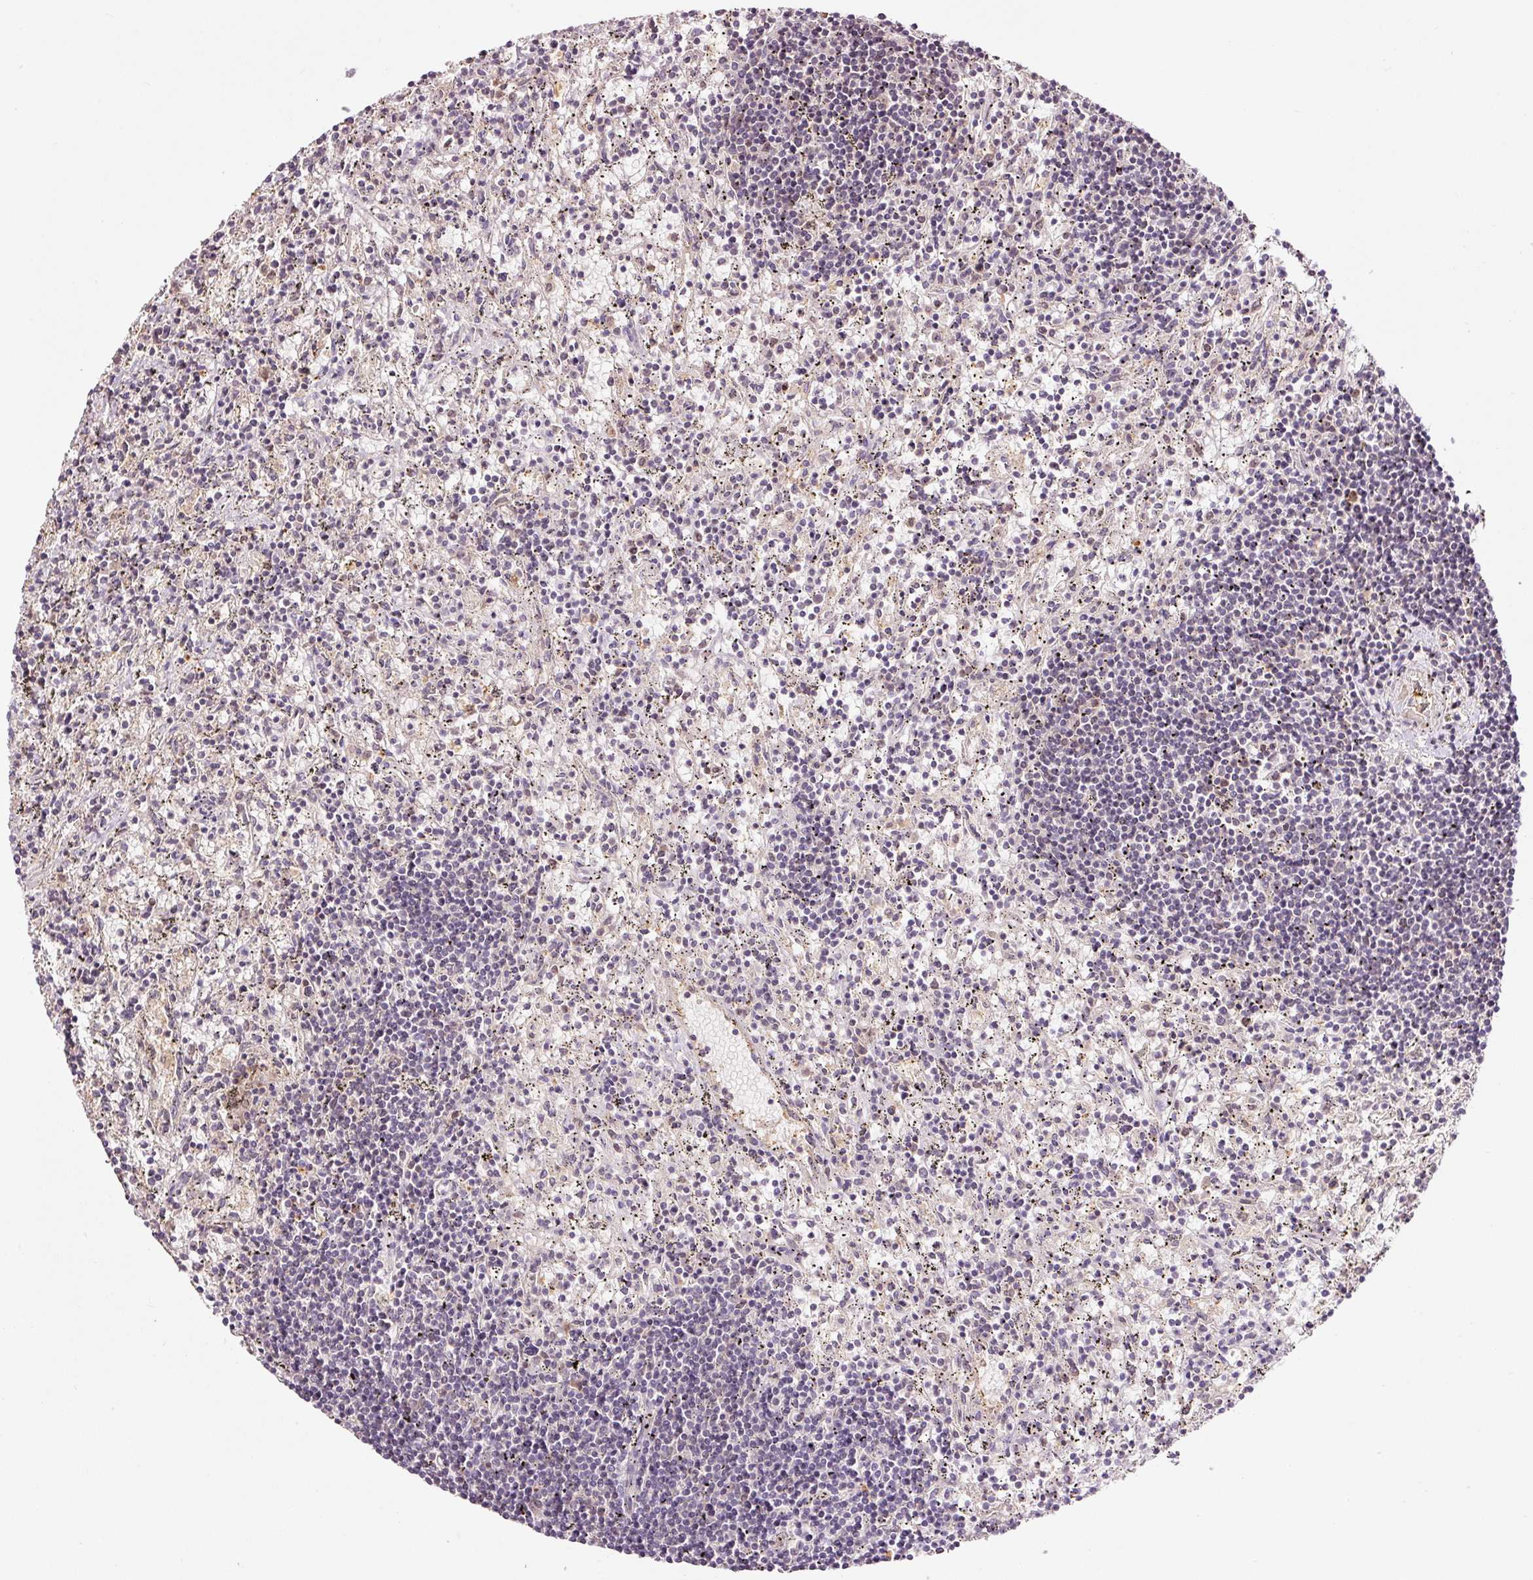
{"staining": {"intensity": "negative", "quantity": "none", "location": "none"}, "tissue": "lymphoma", "cell_type": "Tumor cells", "image_type": "cancer", "snomed": [{"axis": "morphology", "description": "Malignant lymphoma, non-Hodgkin's type, Low grade"}, {"axis": "topography", "description": "Spleen"}], "caption": "Immunohistochemistry (IHC) histopathology image of lymphoma stained for a protein (brown), which exhibits no staining in tumor cells.", "gene": "FBXL14", "patient": {"sex": "male", "age": 76}}